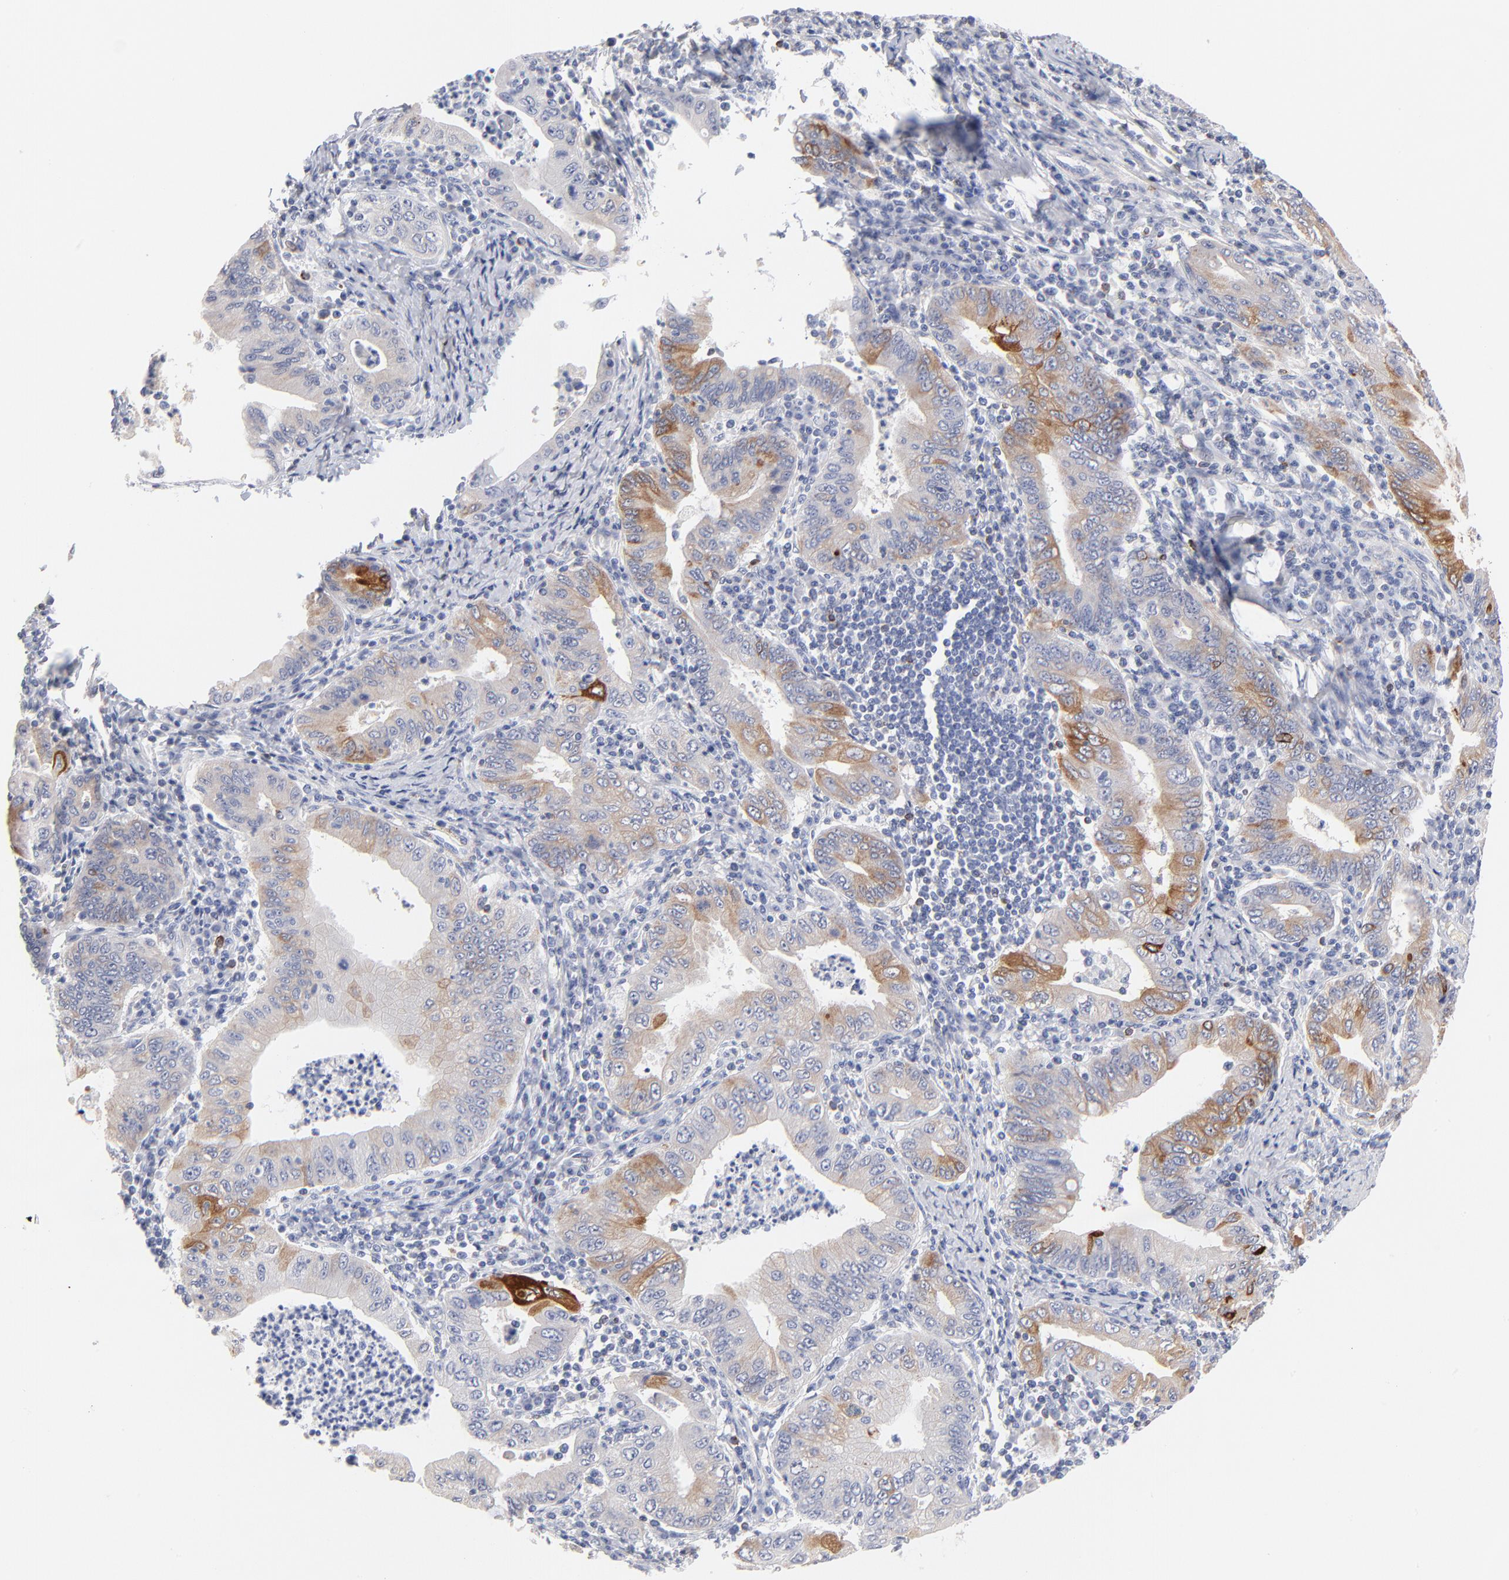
{"staining": {"intensity": "moderate", "quantity": "25%-75%", "location": "cytoplasmic/membranous"}, "tissue": "stomach cancer", "cell_type": "Tumor cells", "image_type": "cancer", "snomed": [{"axis": "morphology", "description": "Normal tissue, NOS"}, {"axis": "morphology", "description": "Adenocarcinoma, NOS"}, {"axis": "topography", "description": "Esophagus"}, {"axis": "topography", "description": "Stomach, upper"}, {"axis": "topography", "description": "Peripheral nerve tissue"}], "caption": "Protein staining demonstrates moderate cytoplasmic/membranous staining in about 25%-75% of tumor cells in stomach cancer.", "gene": "MID1", "patient": {"sex": "male", "age": 62}}